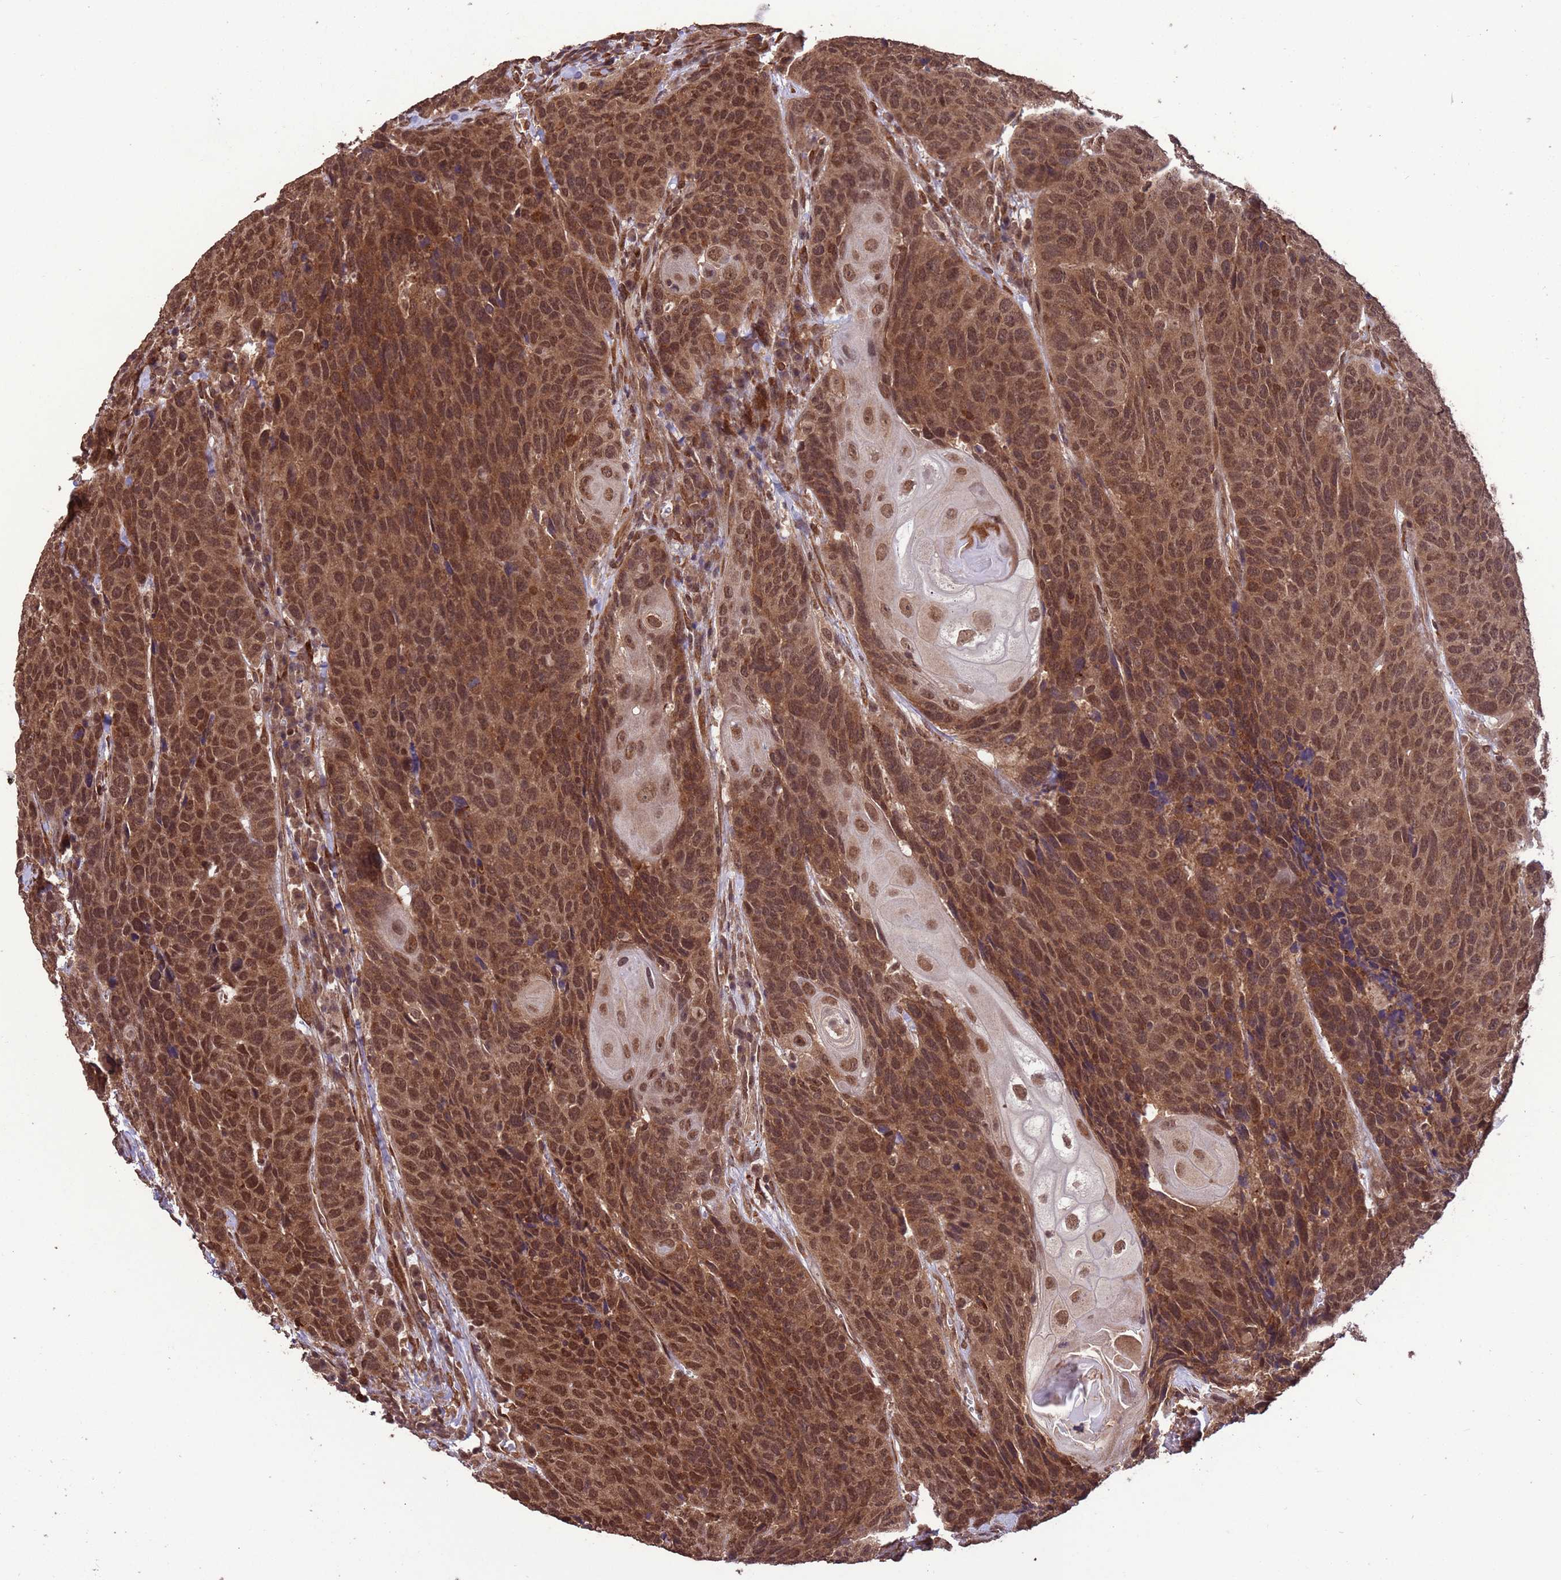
{"staining": {"intensity": "moderate", "quantity": ">75%", "location": "cytoplasmic/membranous,nuclear"}, "tissue": "head and neck cancer", "cell_type": "Tumor cells", "image_type": "cancer", "snomed": [{"axis": "morphology", "description": "Squamous cell carcinoma, NOS"}, {"axis": "topography", "description": "Head-Neck"}], "caption": "There is medium levels of moderate cytoplasmic/membranous and nuclear expression in tumor cells of head and neck squamous cell carcinoma, as demonstrated by immunohistochemical staining (brown color).", "gene": "VSTM4", "patient": {"sex": "male", "age": 66}}